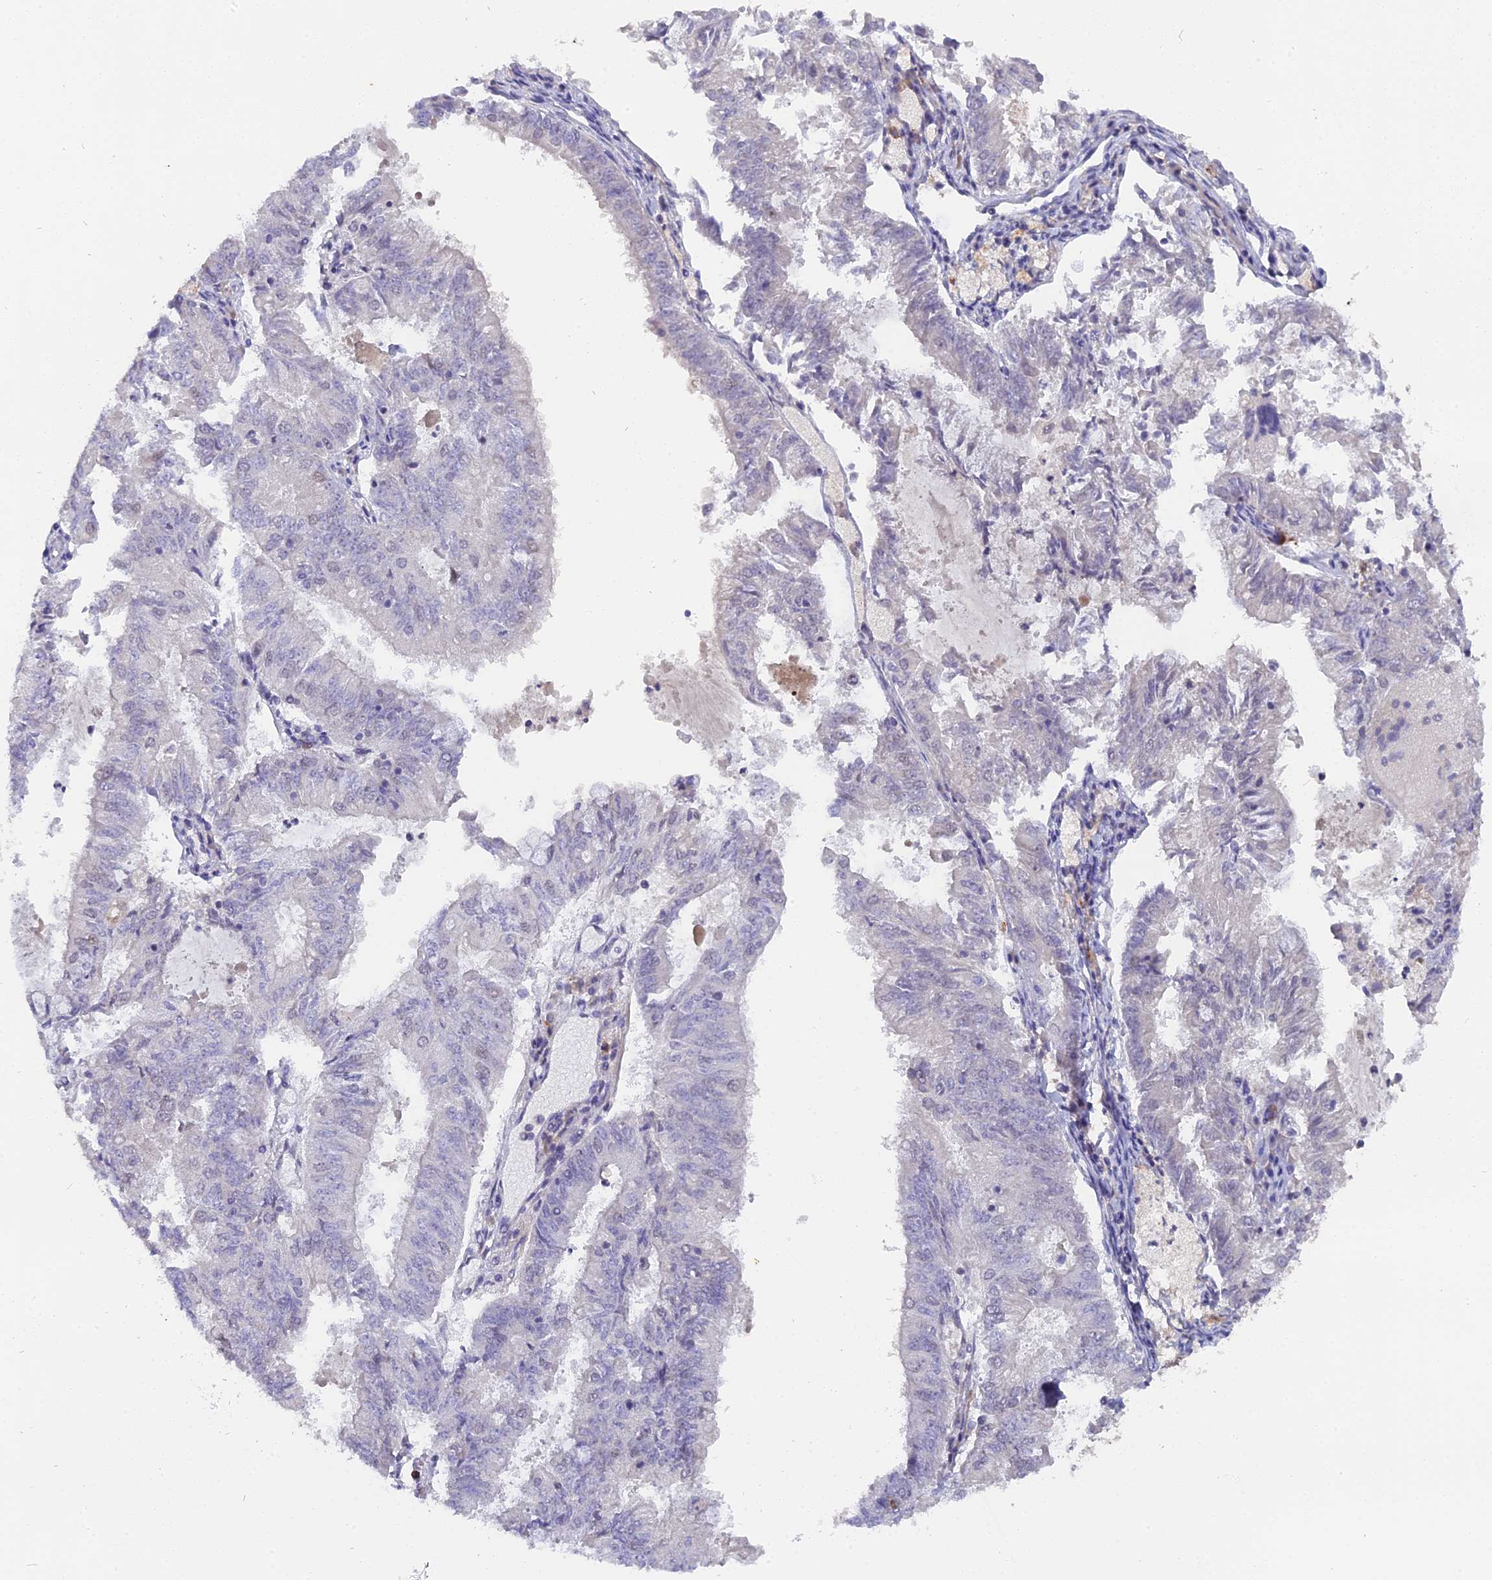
{"staining": {"intensity": "negative", "quantity": "none", "location": "none"}, "tissue": "endometrial cancer", "cell_type": "Tumor cells", "image_type": "cancer", "snomed": [{"axis": "morphology", "description": "Adenocarcinoma, NOS"}, {"axis": "topography", "description": "Endometrium"}], "caption": "IHC photomicrograph of human adenocarcinoma (endometrial) stained for a protein (brown), which exhibits no expression in tumor cells. The staining is performed using DAB (3,3'-diaminobenzidine) brown chromogen with nuclei counter-stained in using hematoxylin.", "gene": "PYGO1", "patient": {"sex": "female", "age": 57}}